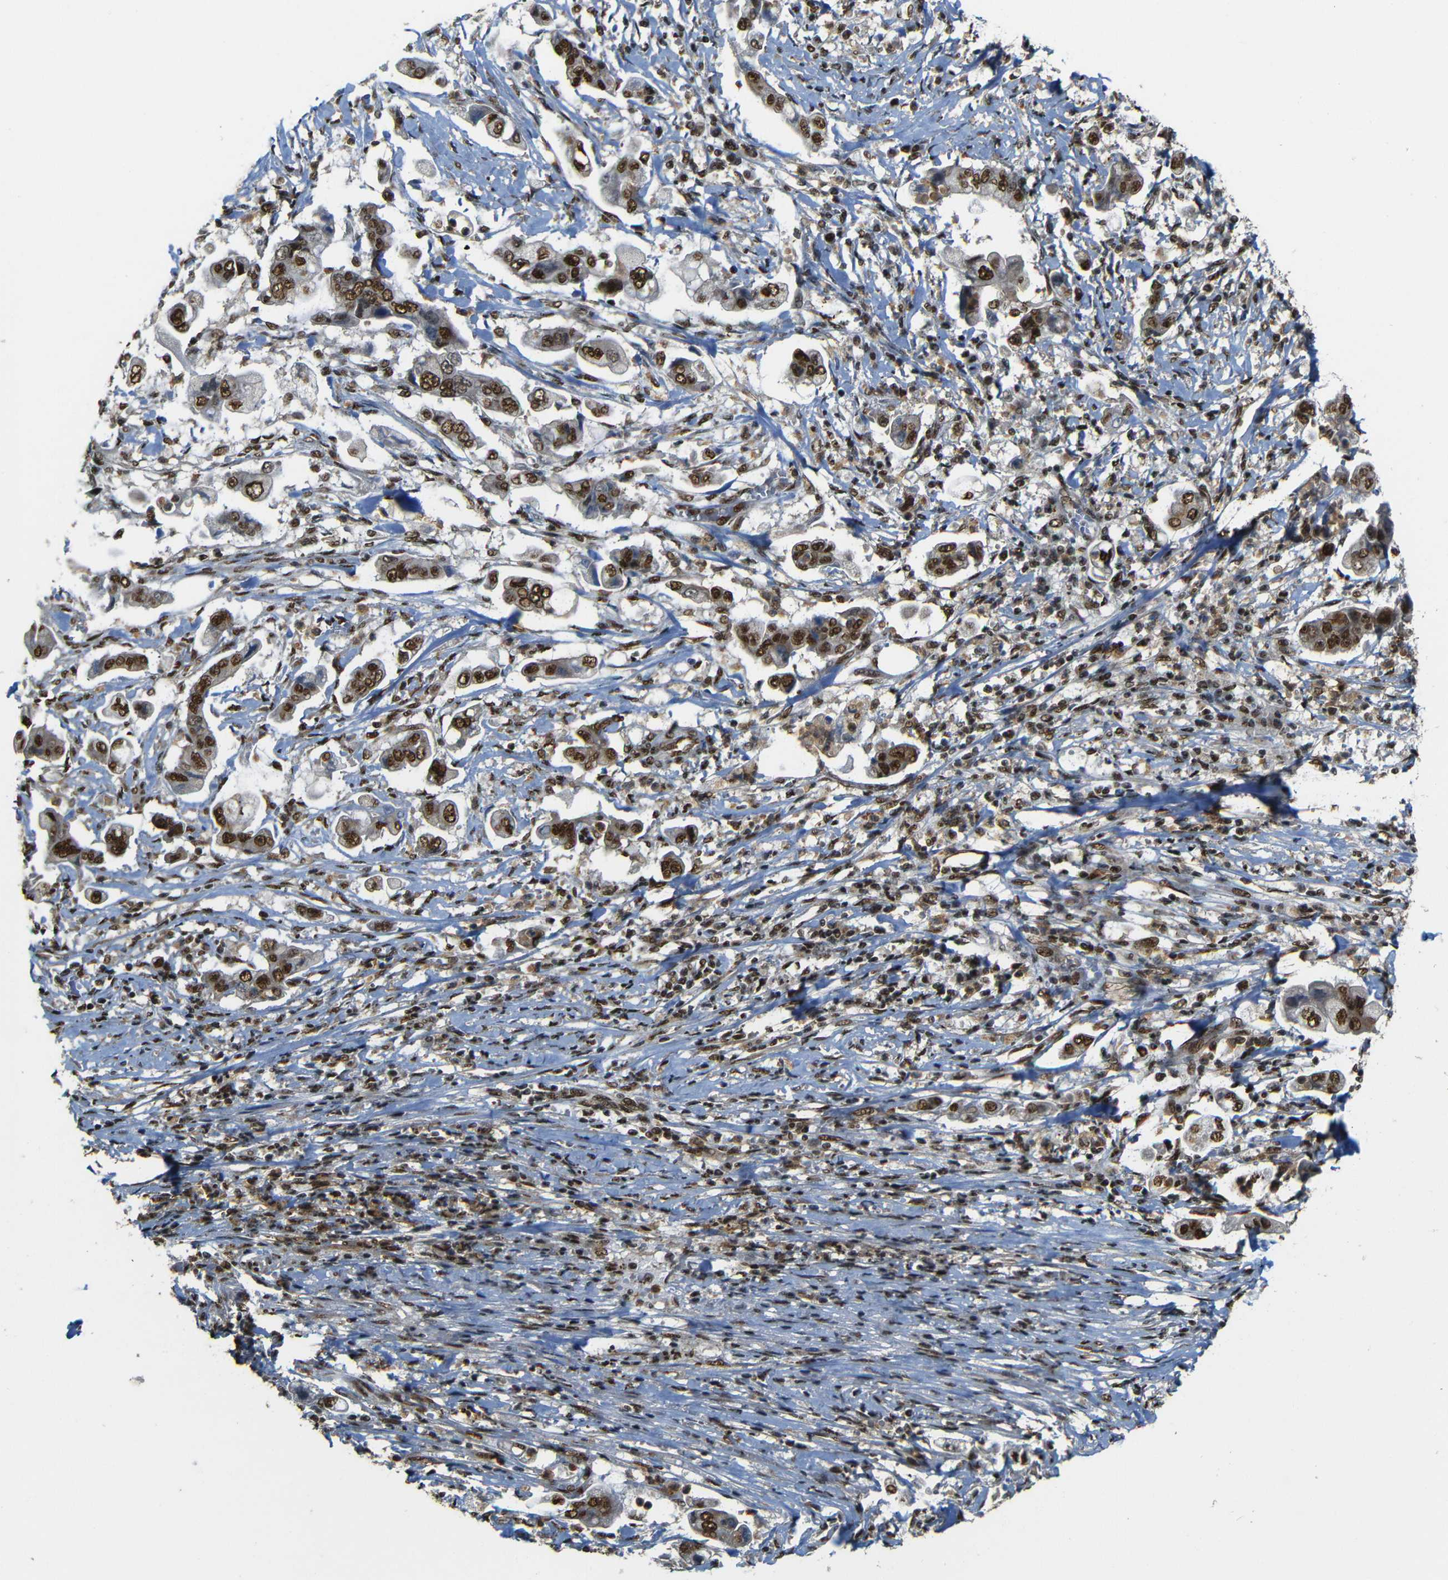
{"staining": {"intensity": "strong", "quantity": ">75%", "location": "cytoplasmic/membranous,nuclear"}, "tissue": "stomach cancer", "cell_type": "Tumor cells", "image_type": "cancer", "snomed": [{"axis": "morphology", "description": "Adenocarcinoma, NOS"}, {"axis": "topography", "description": "Stomach"}], "caption": "An immunohistochemistry (IHC) histopathology image of tumor tissue is shown. Protein staining in brown shows strong cytoplasmic/membranous and nuclear positivity in stomach cancer within tumor cells. Immunohistochemistry (ihc) stains the protein of interest in brown and the nuclei are stained blue.", "gene": "TCF7L2", "patient": {"sex": "male", "age": 62}}